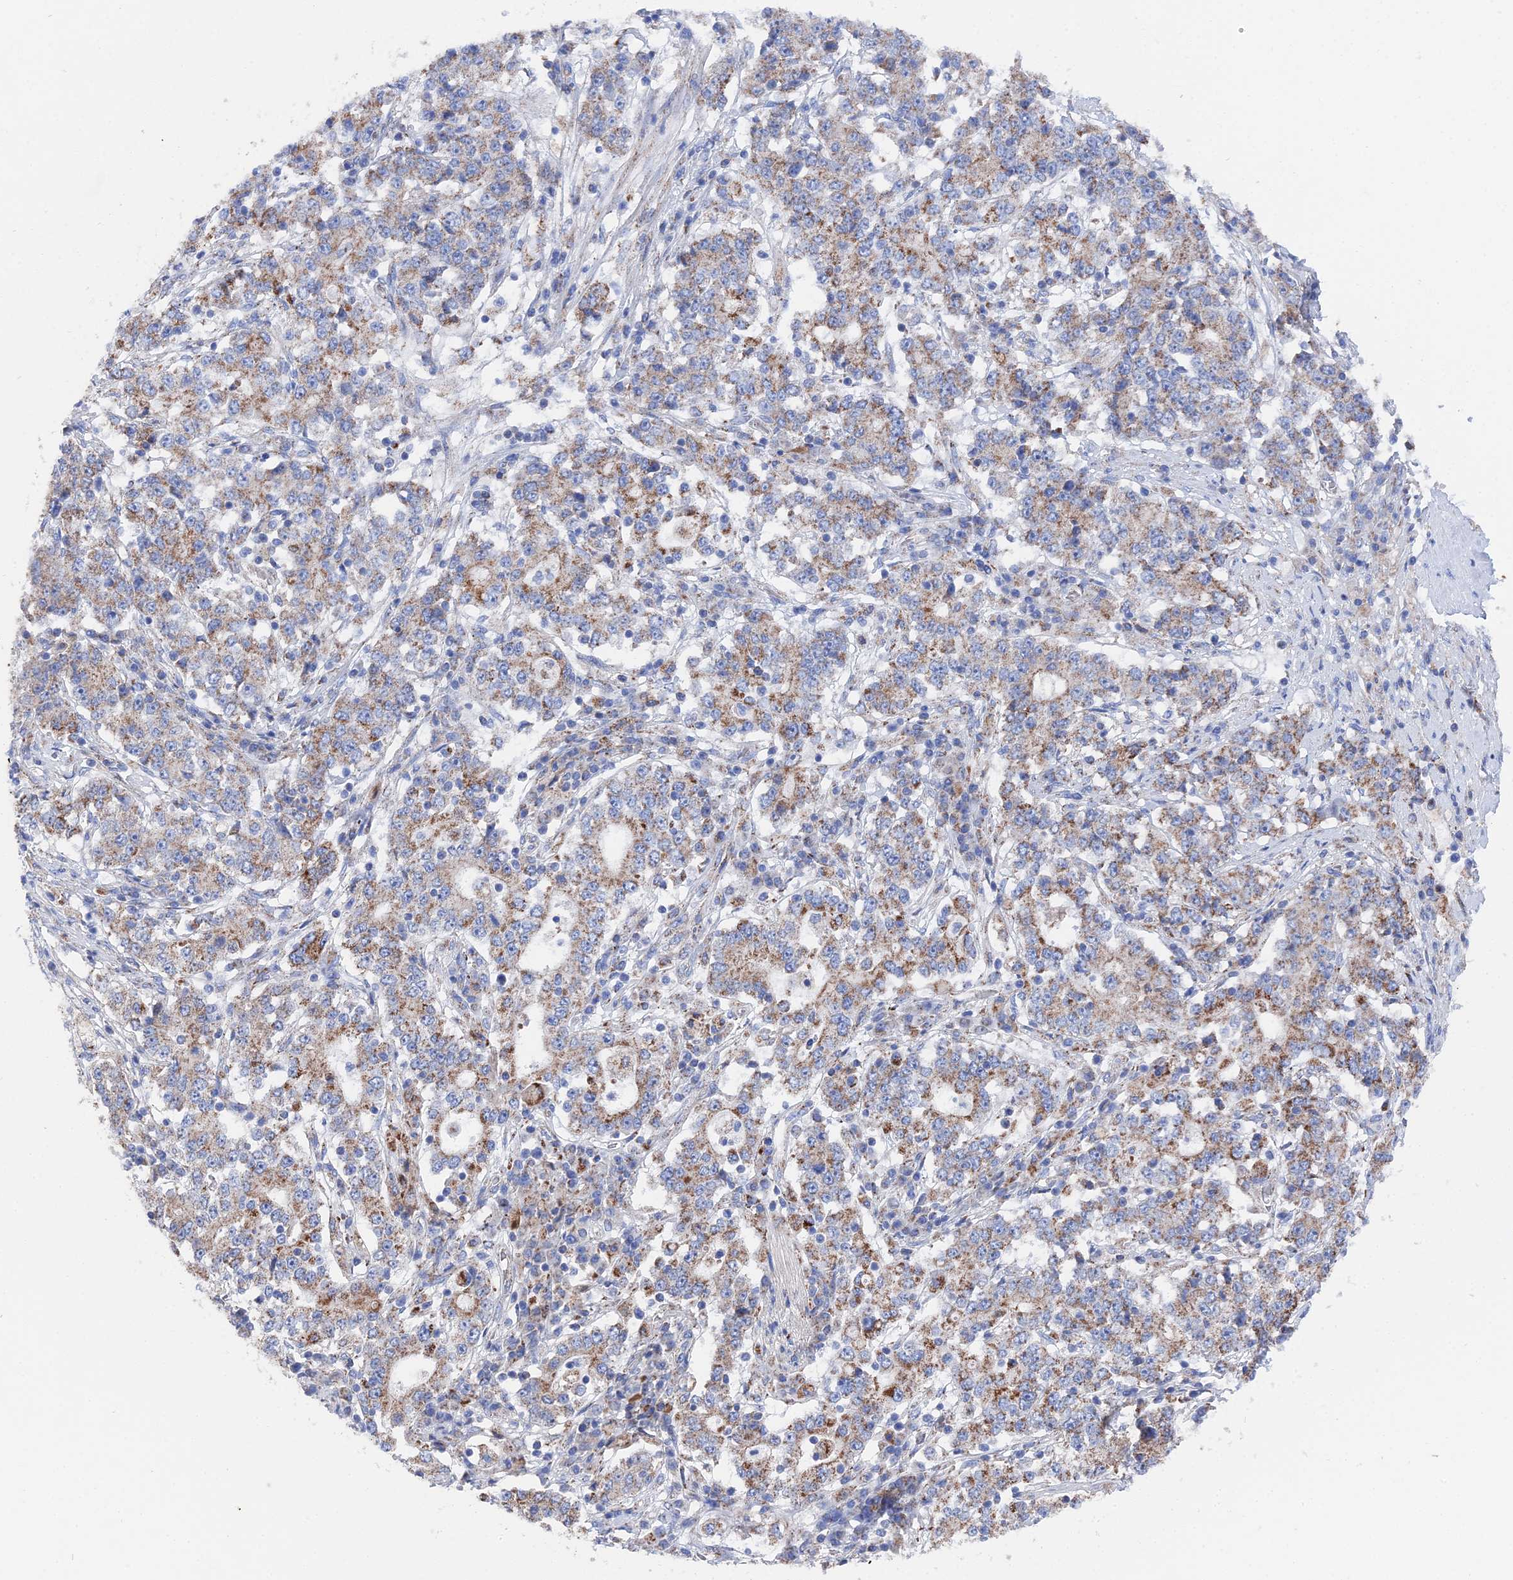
{"staining": {"intensity": "moderate", "quantity": "25%-75%", "location": "cytoplasmic/membranous"}, "tissue": "stomach cancer", "cell_type": "Tumor cells", "image_type": "cancer", "snomed": [{"axis": "morphology", "description": "Adenocarcinoma, NOS"}, {"axis": "topography", "description": "Stomach"}], "caption": "Immunohistochemical staining of stomach cancer (adenocarcinoma) shows medium levels of moderate cytoplasmic/membranous expression in approximately 25%-75% of tumor cells.", "gene": "IFT80", "patient": {"sex": "male", "age": 59}}